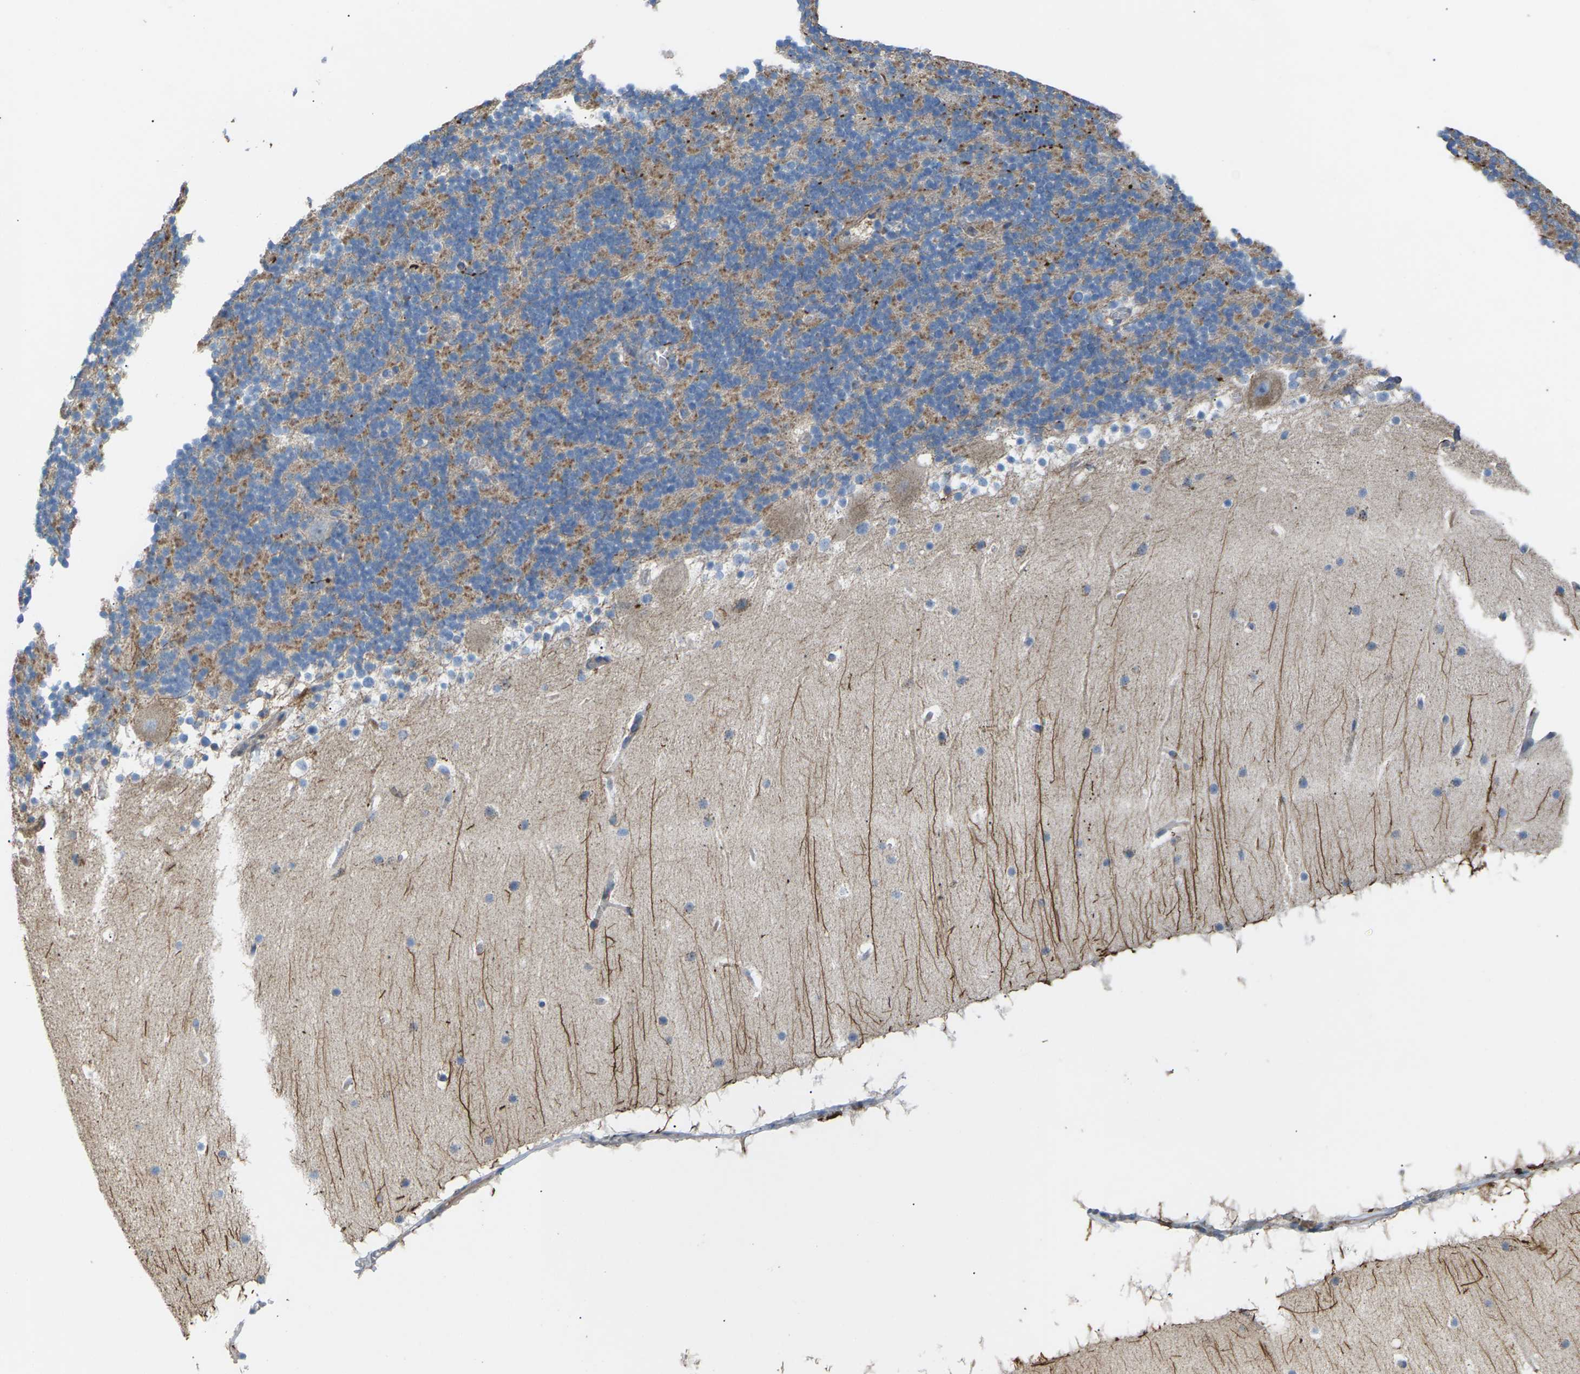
{"staining": {"intensity": "moderate", "quantity": ">75%", "location": "cytoplasmic/membranous"}, "tissue": "cerebellum", "cell_type": "Cells in granular layer", "image_type": "normal", "snomed": [{"axis": "morphology", "description": "Normal tissue, NOS"}, {"axis": "topography", "description": "Cerebellum"}], "caption": "Protein staining of unremarkable cerebellum demonstrates moderate cytoplasmic/membranous expression in approximately >75% of cells in granular layer.", "gene": "KLHDC8B", "patient": {"sex": "male", "age": 45}}